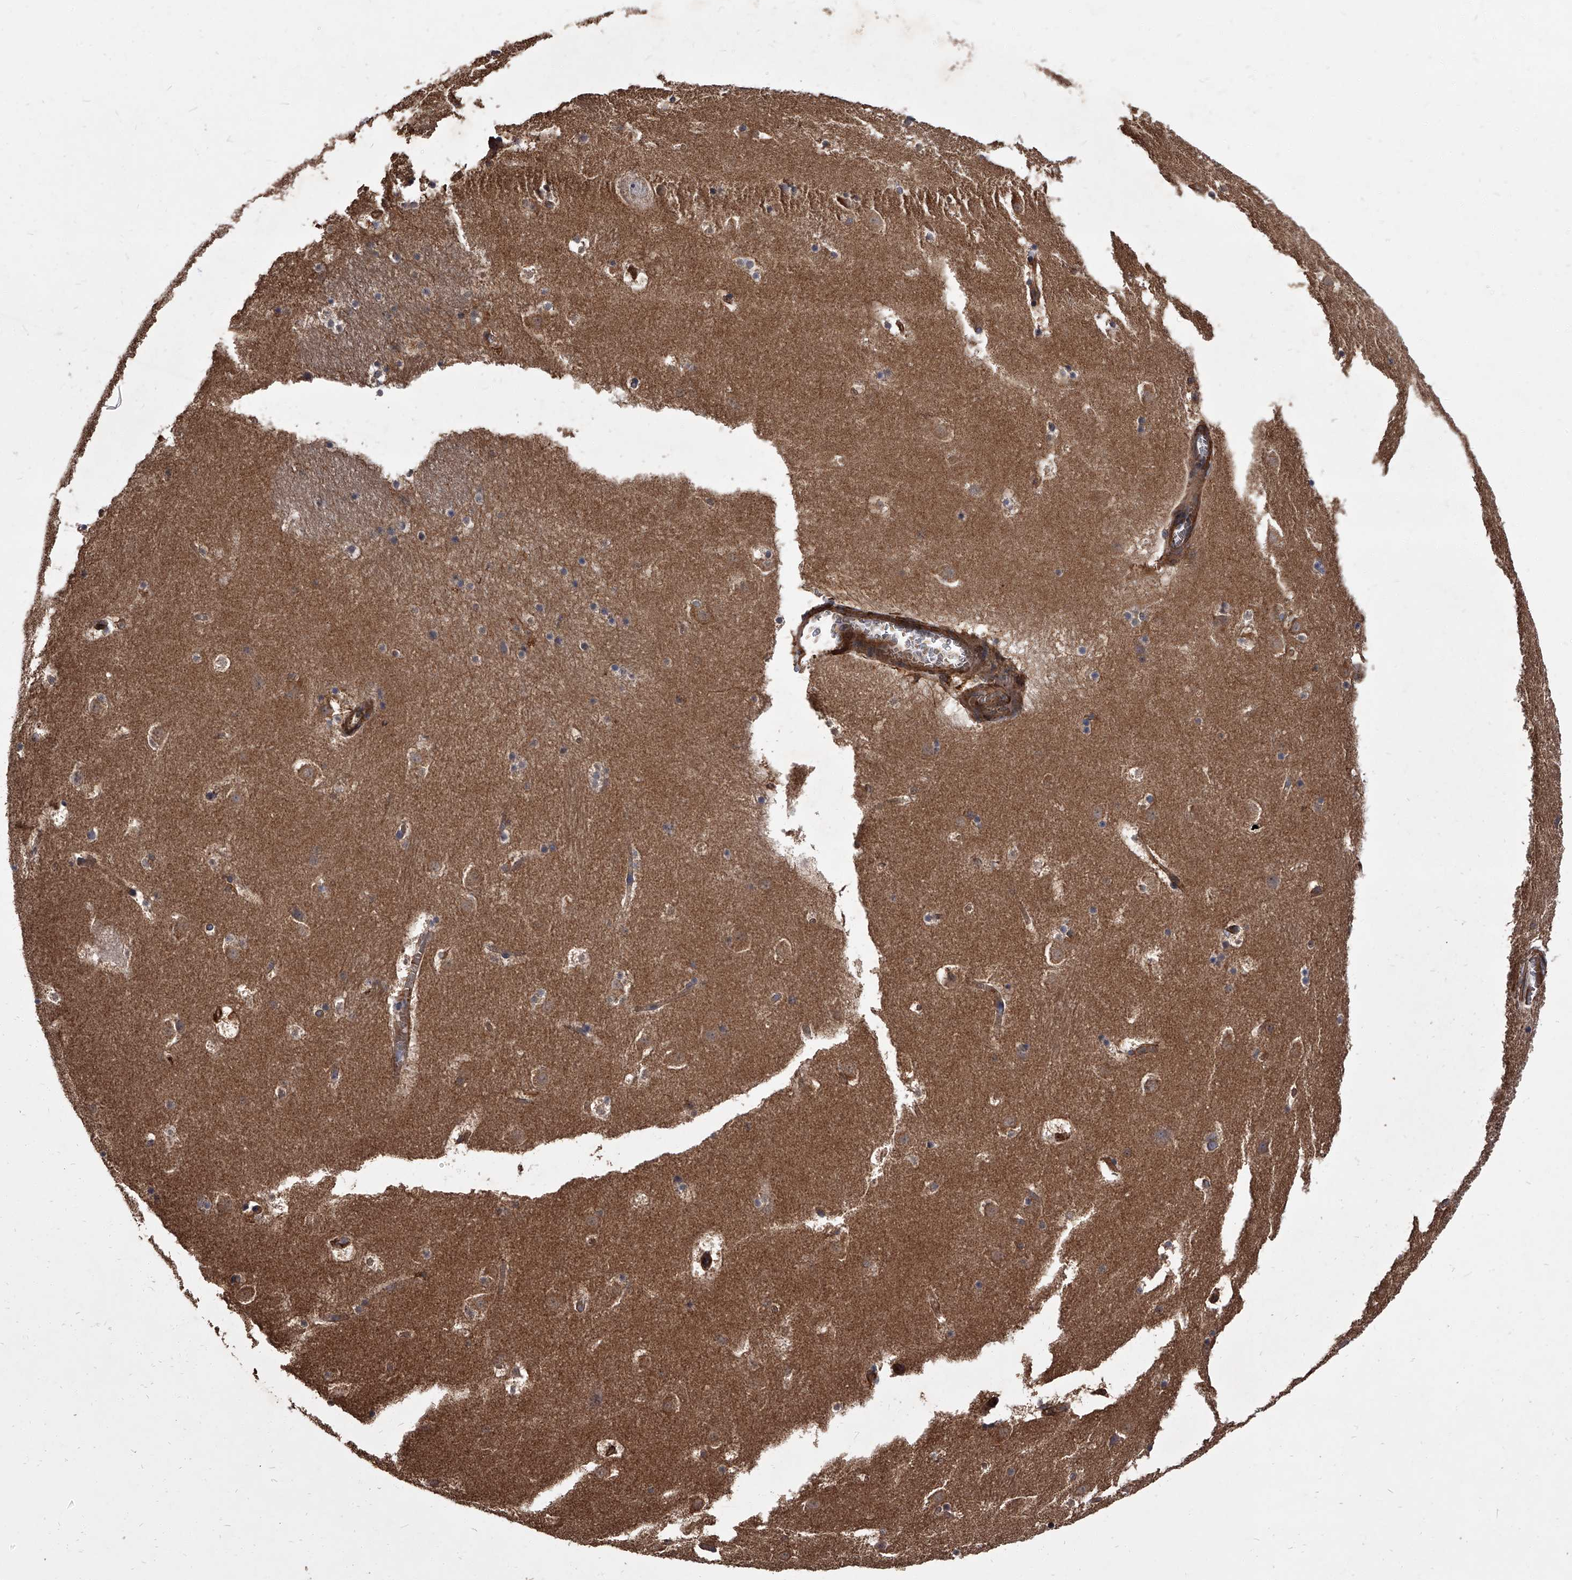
{"staining": {"intensity": "moderate", "quantity": "25%-75%", "location": "cytoplasmic/membranous"}, "tissue": "caudate", "cell_type": "Glial cells", "image_type": "normal", "snomed": [{"axis": "morphology", "description": "Normal tissue, NOS"}, {"axis": "topography", "description": "Lateral ventricle wall"}], "caption": "Protein analysis of benign caudate displays moderate cytoplasmic/membranous staining in about 25%-75% of glial cells.", "gene": "STK36", "patient": {"sex": "male", "age": 45}}